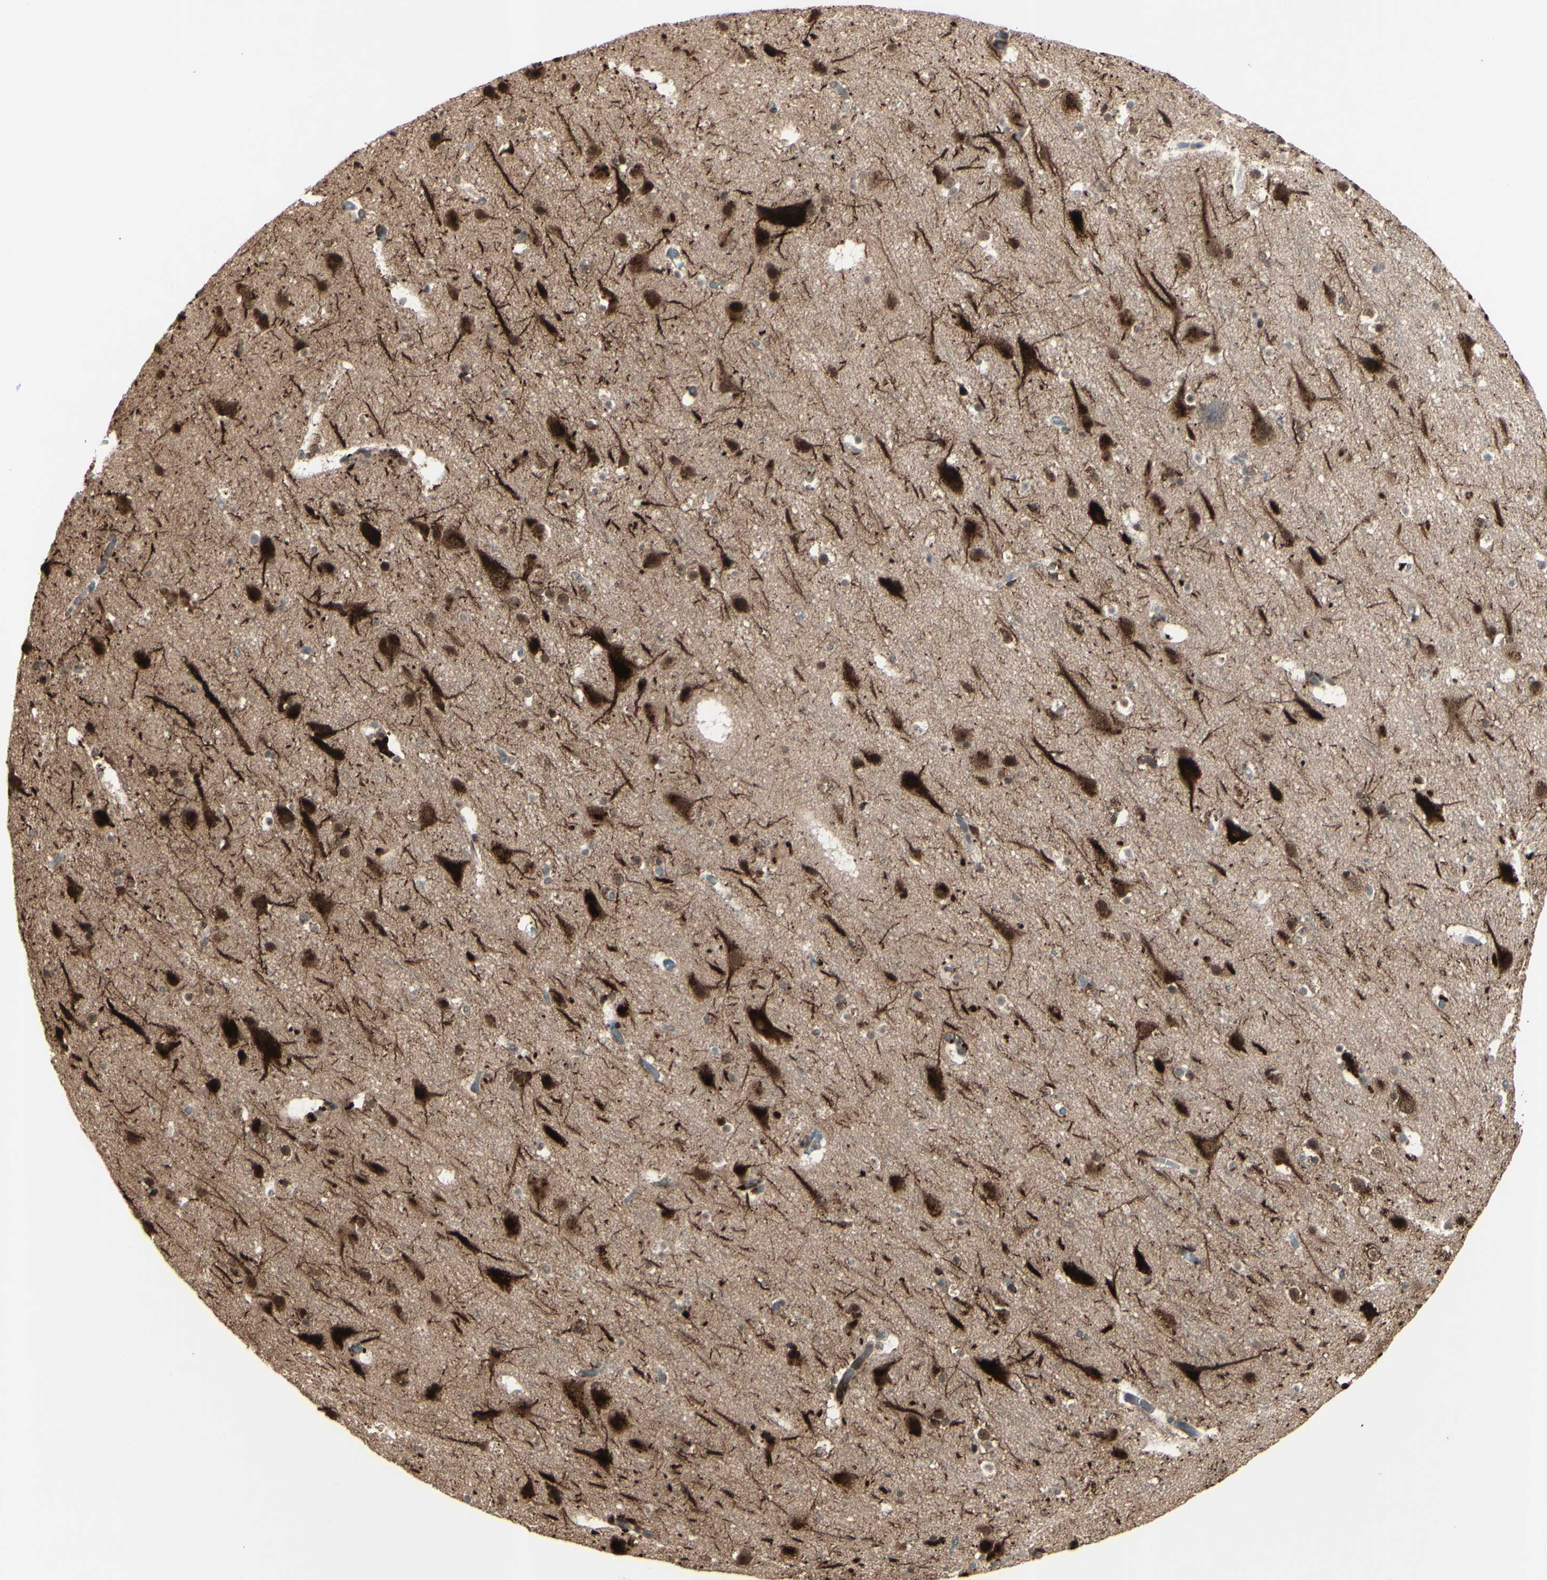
{"staining": {"intensity": "moderate", "quantity": ">75%", "location": "cytoplasmic/membranous"}, "tissue": "cerebral cortex", "cell_type": "Endothelial cells", "image_type": "normal", "snomed": [{"axis": "morphology", "description": "Normal tissue, NOS"}, {"axis": "topography", "description": "Cerebral cortex"}], "caption": "A photomicrograph showing moderate cytoplasmic/membranous positivity in about >75% of endothelial cells in benign cerebral cortex, as visualized by brown immunohistochemical staining.", "gene": "MLF2", "patient": {"sex": "male", "age": 45}}